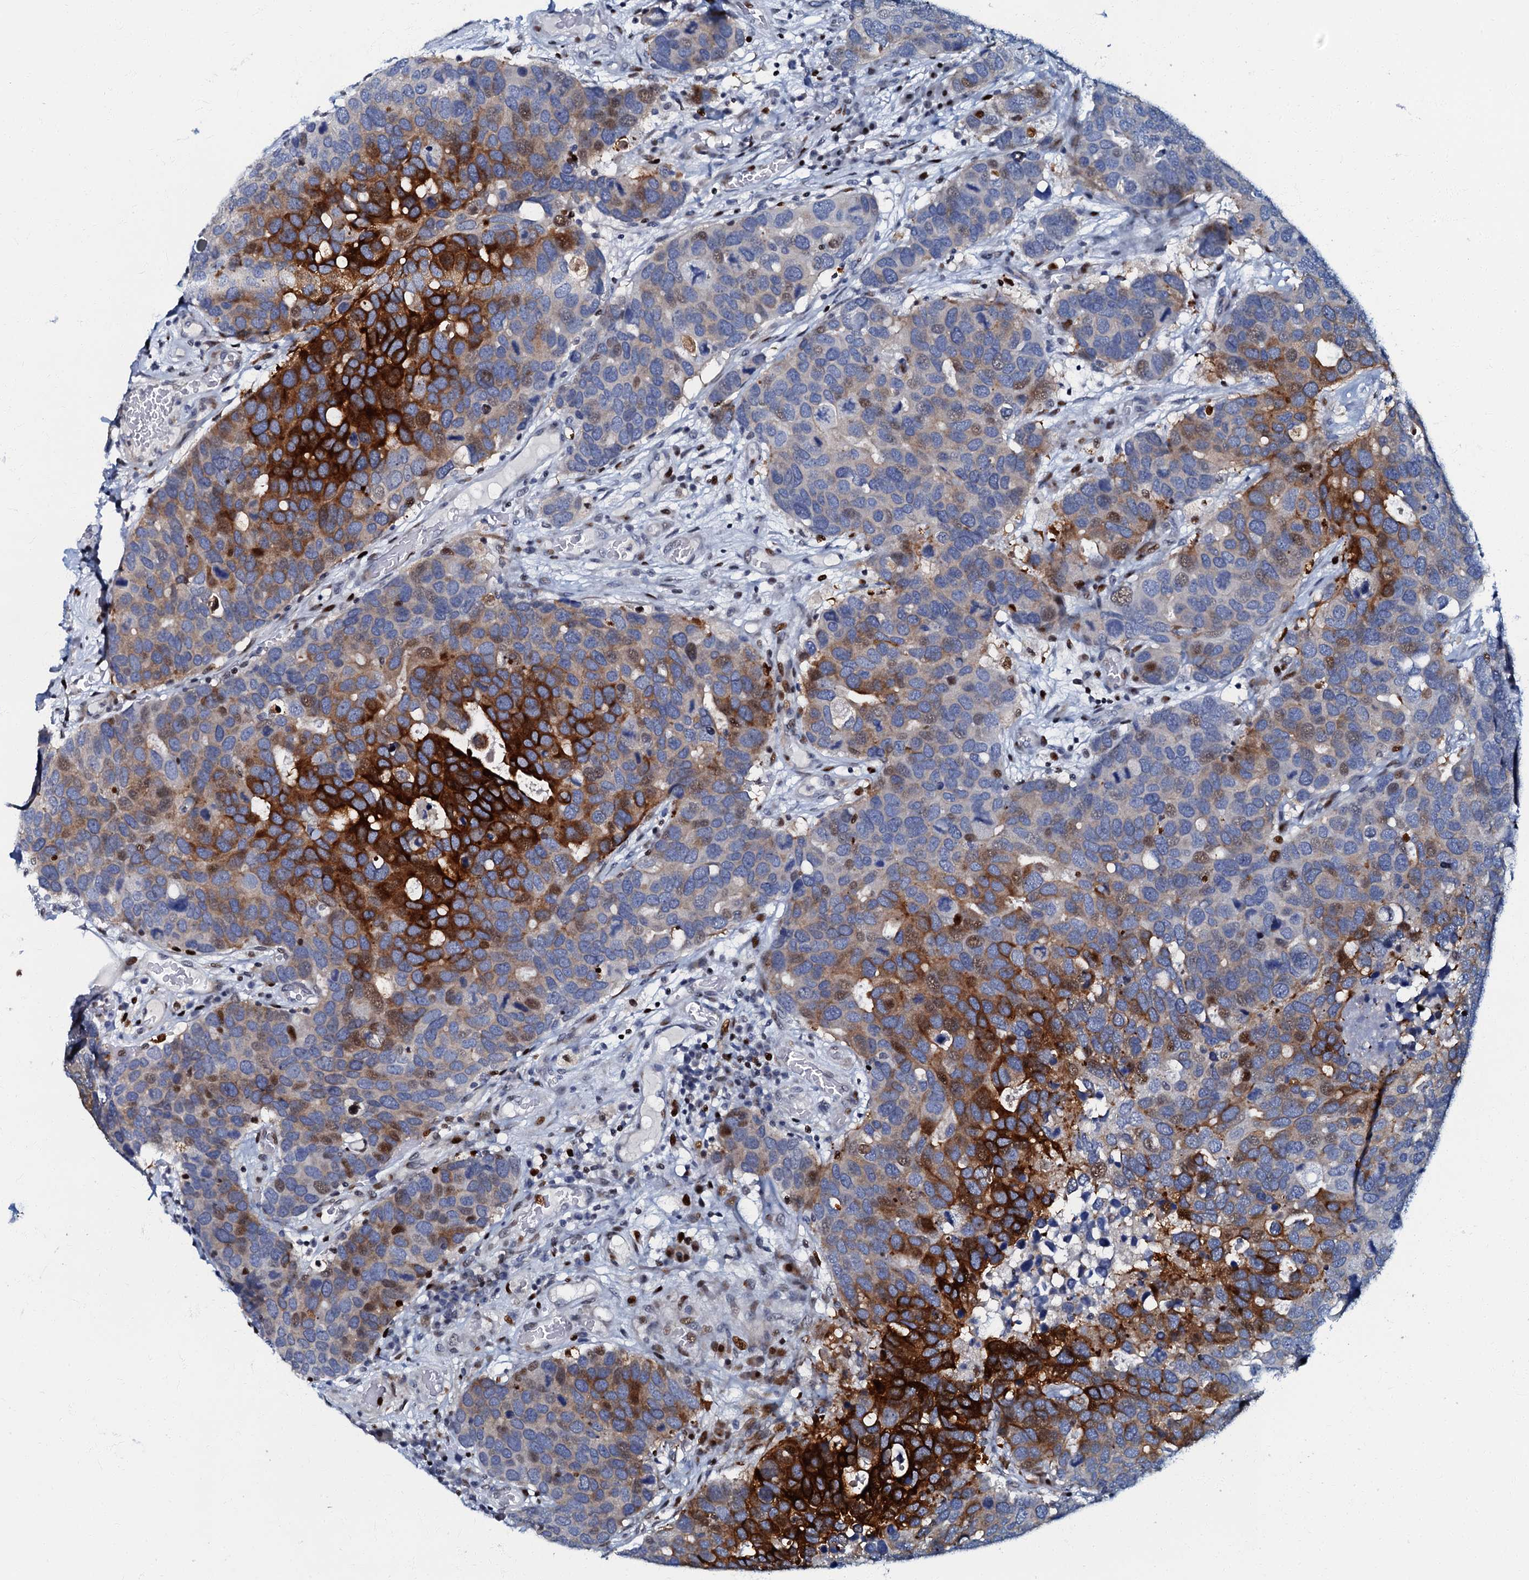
{"staining": {"intensity": "strong", "quantity": "25%-75%", "location": "cytoplasmic/membranous"}, "tissue": "breast cancer", "cell_type": "Tumor cells", "image_type": "cancer", "snomed": [{"axis": "morphology", "description": "Duct carcinoma"}, {"axis": "topography", "description": "Breast"}], "caption": "An image of invasive ductal carcinoma (breast) stained for a protein displays strong cytoplasmic/membranous brown staining in tumor cells.", "gene": "MFSD5", "patient": {"sex": "female", "age": 83}}